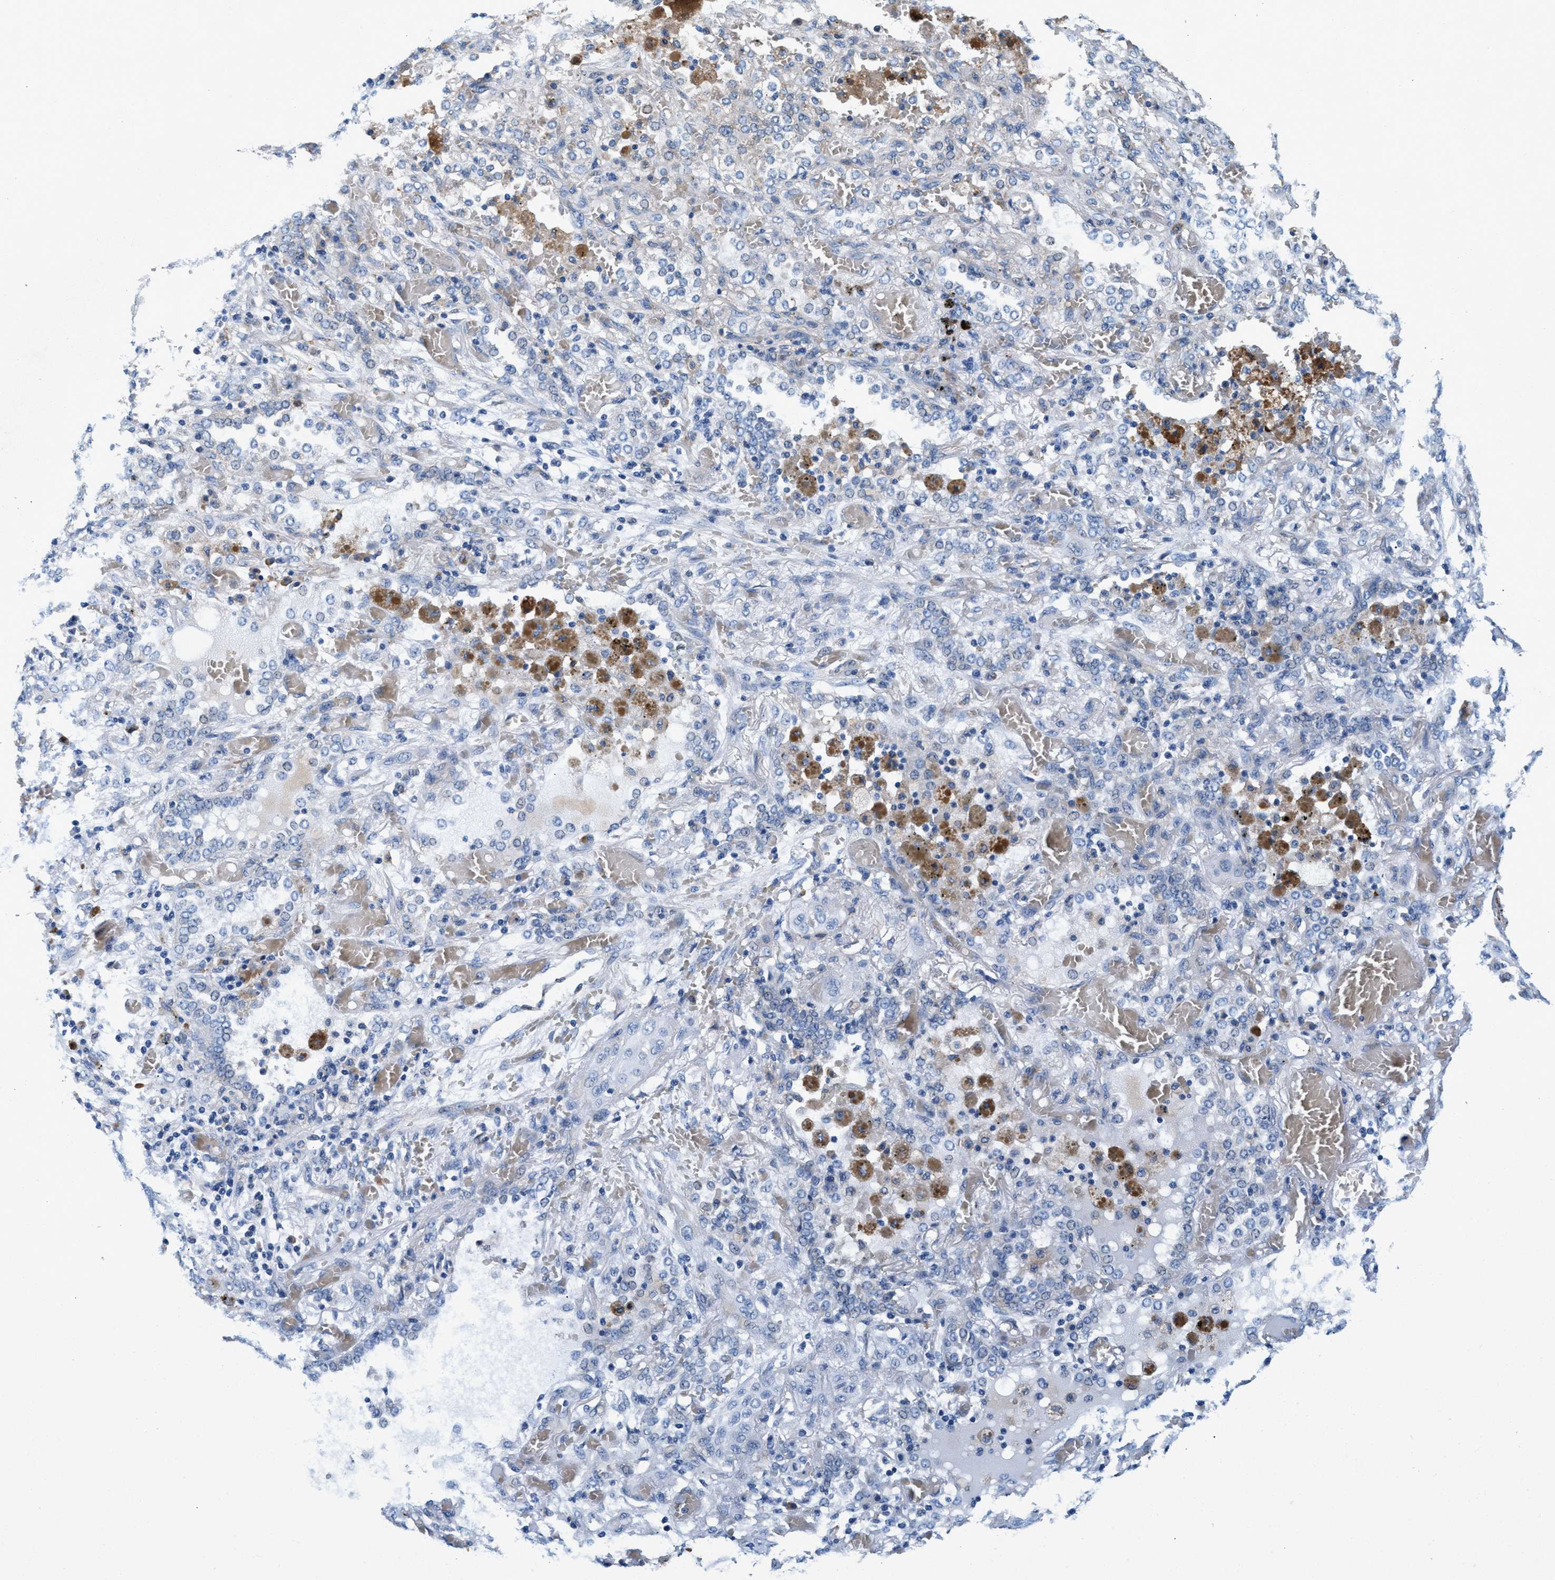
{"staining": {"intensity": "negative", "quantity": "none", "location": "none"}, "tissue": "lung cancer", "cell_type": "Tumor cells", "image_type": "cancer", "snomed": [{"axis": "morphology", "description": "Squamous cell carcinoma, NOS"}, {"axis": "topography", "description": "Lung"}], "caption": "IHC histopathology image of human squamous cell carcinoma (lung) stained for a protein (brown), which exhibits no staining in tumor cells.", "gene": "SLFN11", "patient": {"sex": "female", "age": 47}}